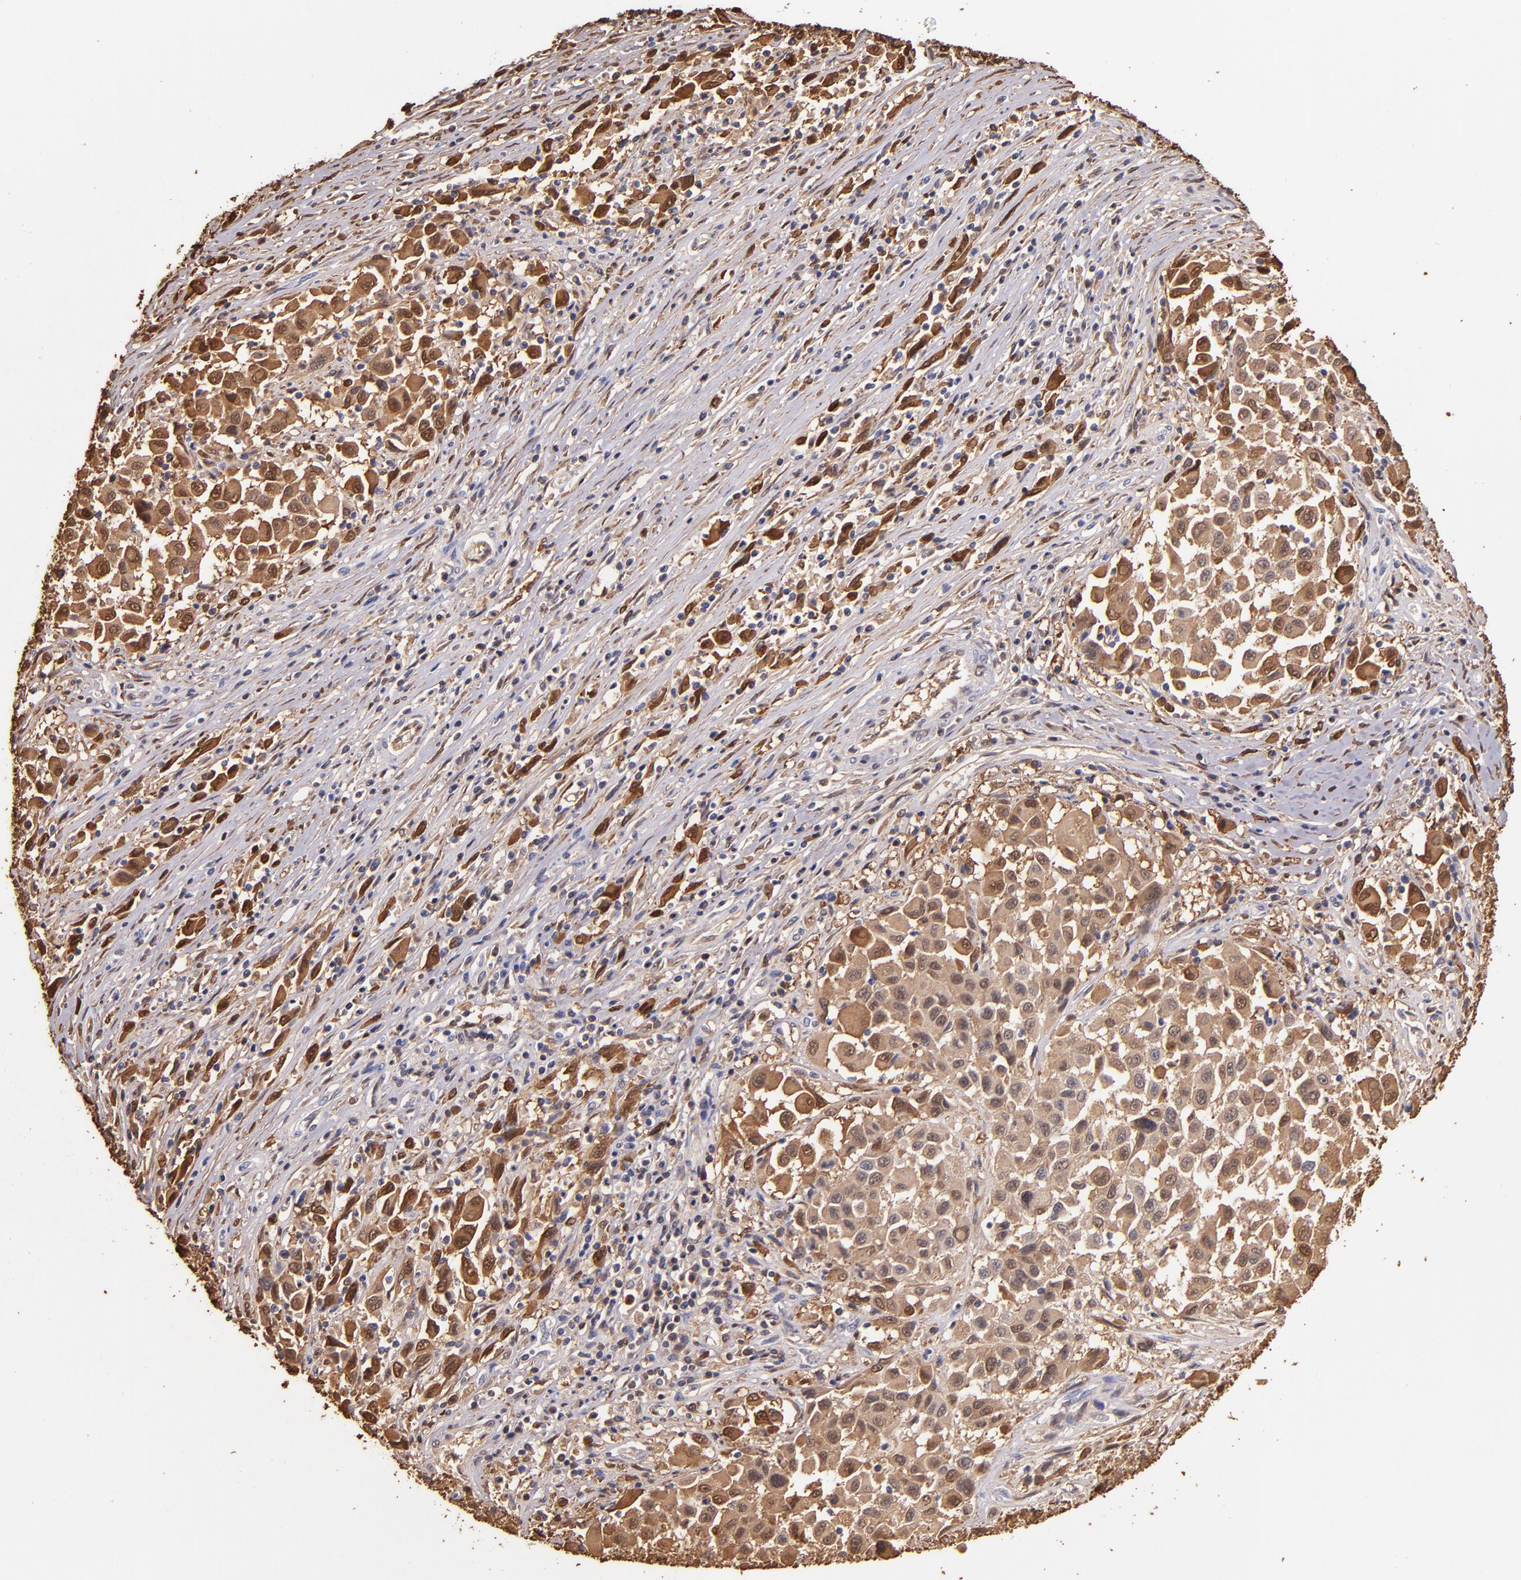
{"staining": {"intensity": "moderate", "quantity": ">75%", "location": "cytoplasmic/membranous,nuclear"}, "tissue": "melanoma", "cell_type": "Tumor cells", "image_type": "cancer", "snomed": [{"axis": "morphology", "description": "Malignant melanoma, Metastatic site"}, {"axis": "topography", "description": "Lymph node"}], "caption": "An image of melanoma stained for a protein exhibits moderate cytoplasmic/membranous and nuclear brown staining in tumor cells. (Brightfield microscopy of DAB IHC at high magnification).", "gene": "S100A6", "patient": {"sex": "male", "age": 61}}